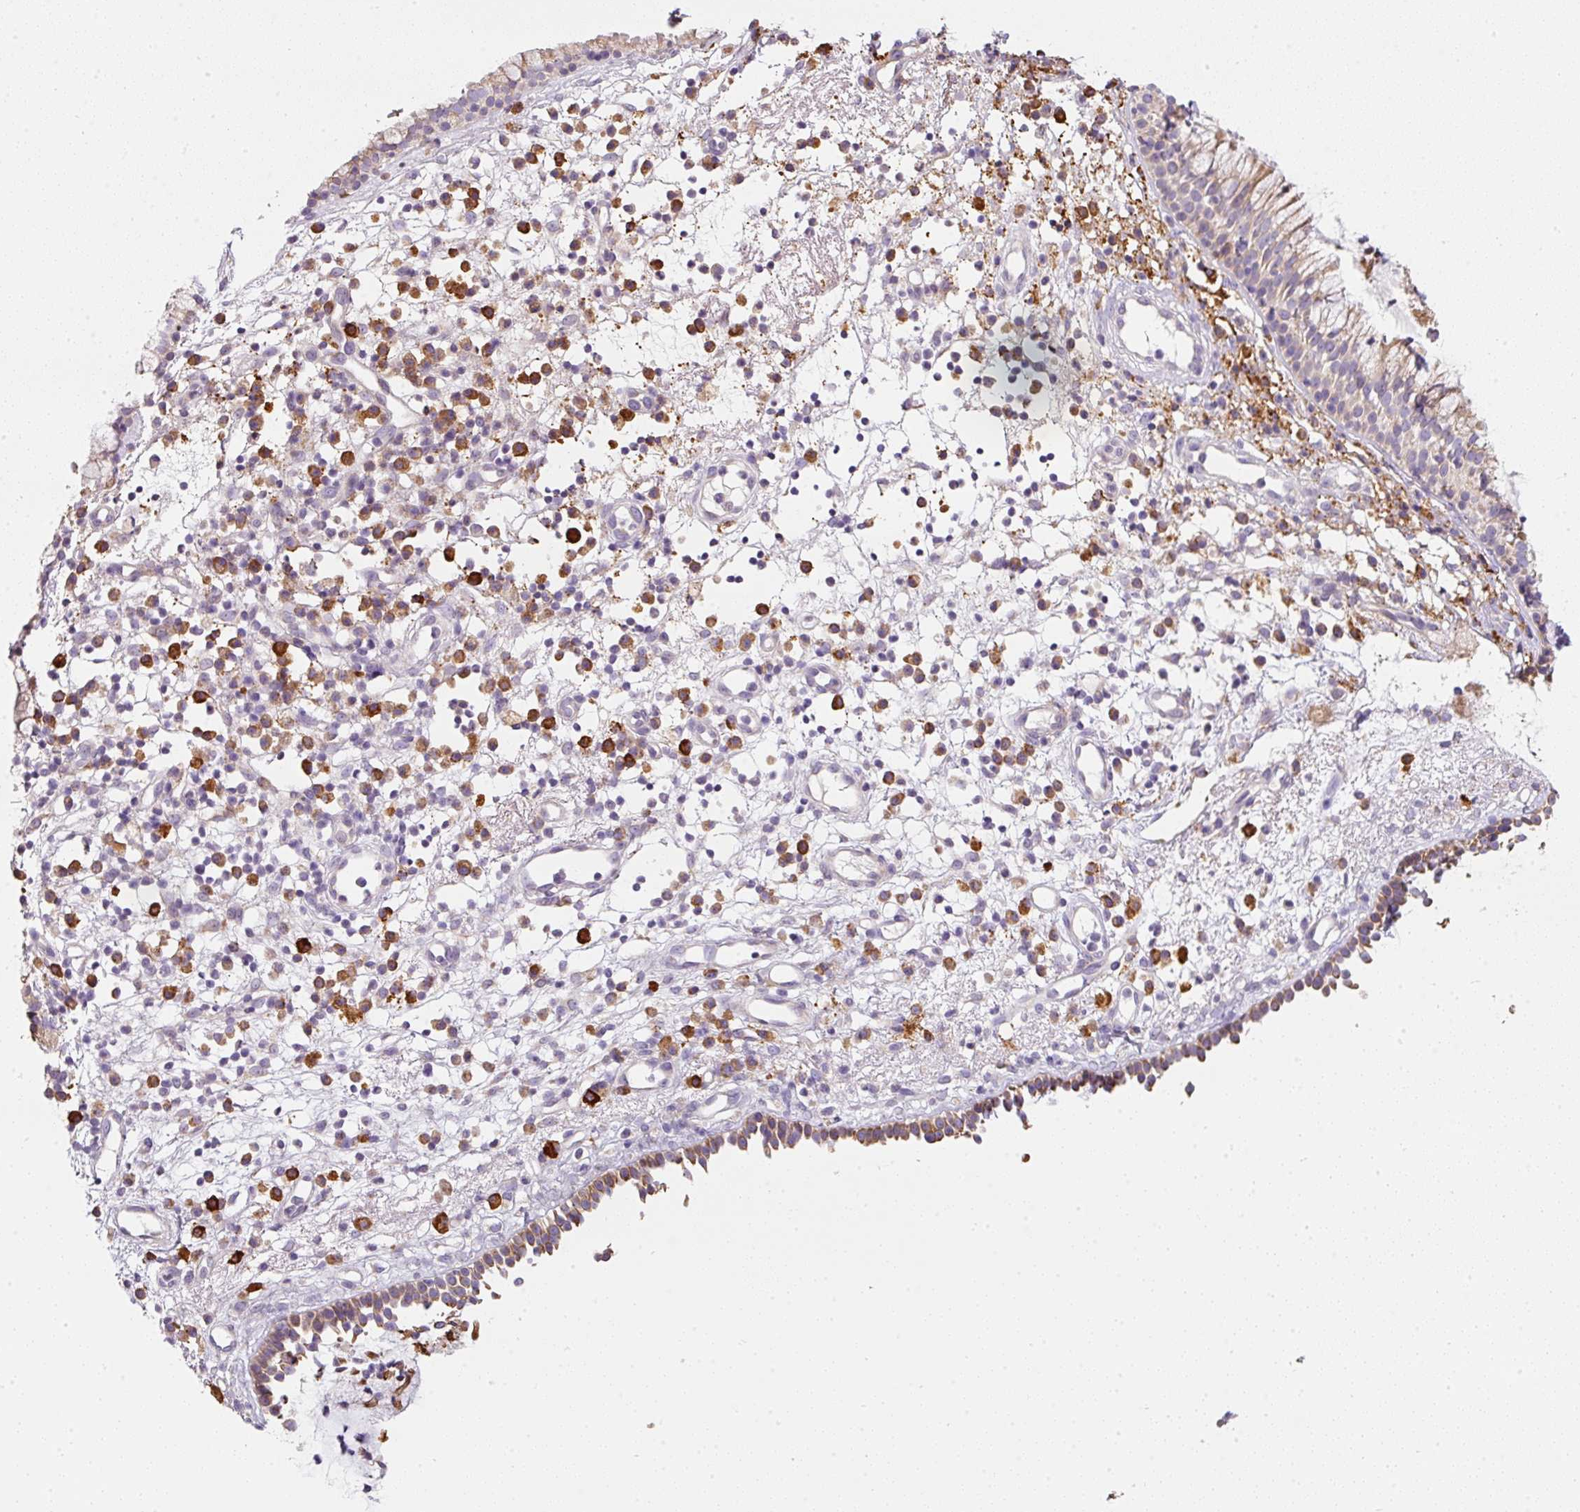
{"staining": {"intensity": "moderate", "quantity": ">75%", "location": "cytoplasmic/membranous"}, "tissue": "nasopharynx", "cell_type": "Respiratory epithelial cells", "image_type": "normal", "snomed": [{"axis": "morphology", "description": "Normal tissue, NOS"}, {"axis": "topography", "description": "Nasopharynx"}], "caption": "The image exhibits staining of benign nasopharynx, revealing moderate cytoplasmic/membranous protein positivity (brown color) within respiratory epithelial cells. (DAB IHC, brown staining for protein, blue staining for nuclei).", "gene": "MORN4", "patient": {"sex": "male", "age": 21}}